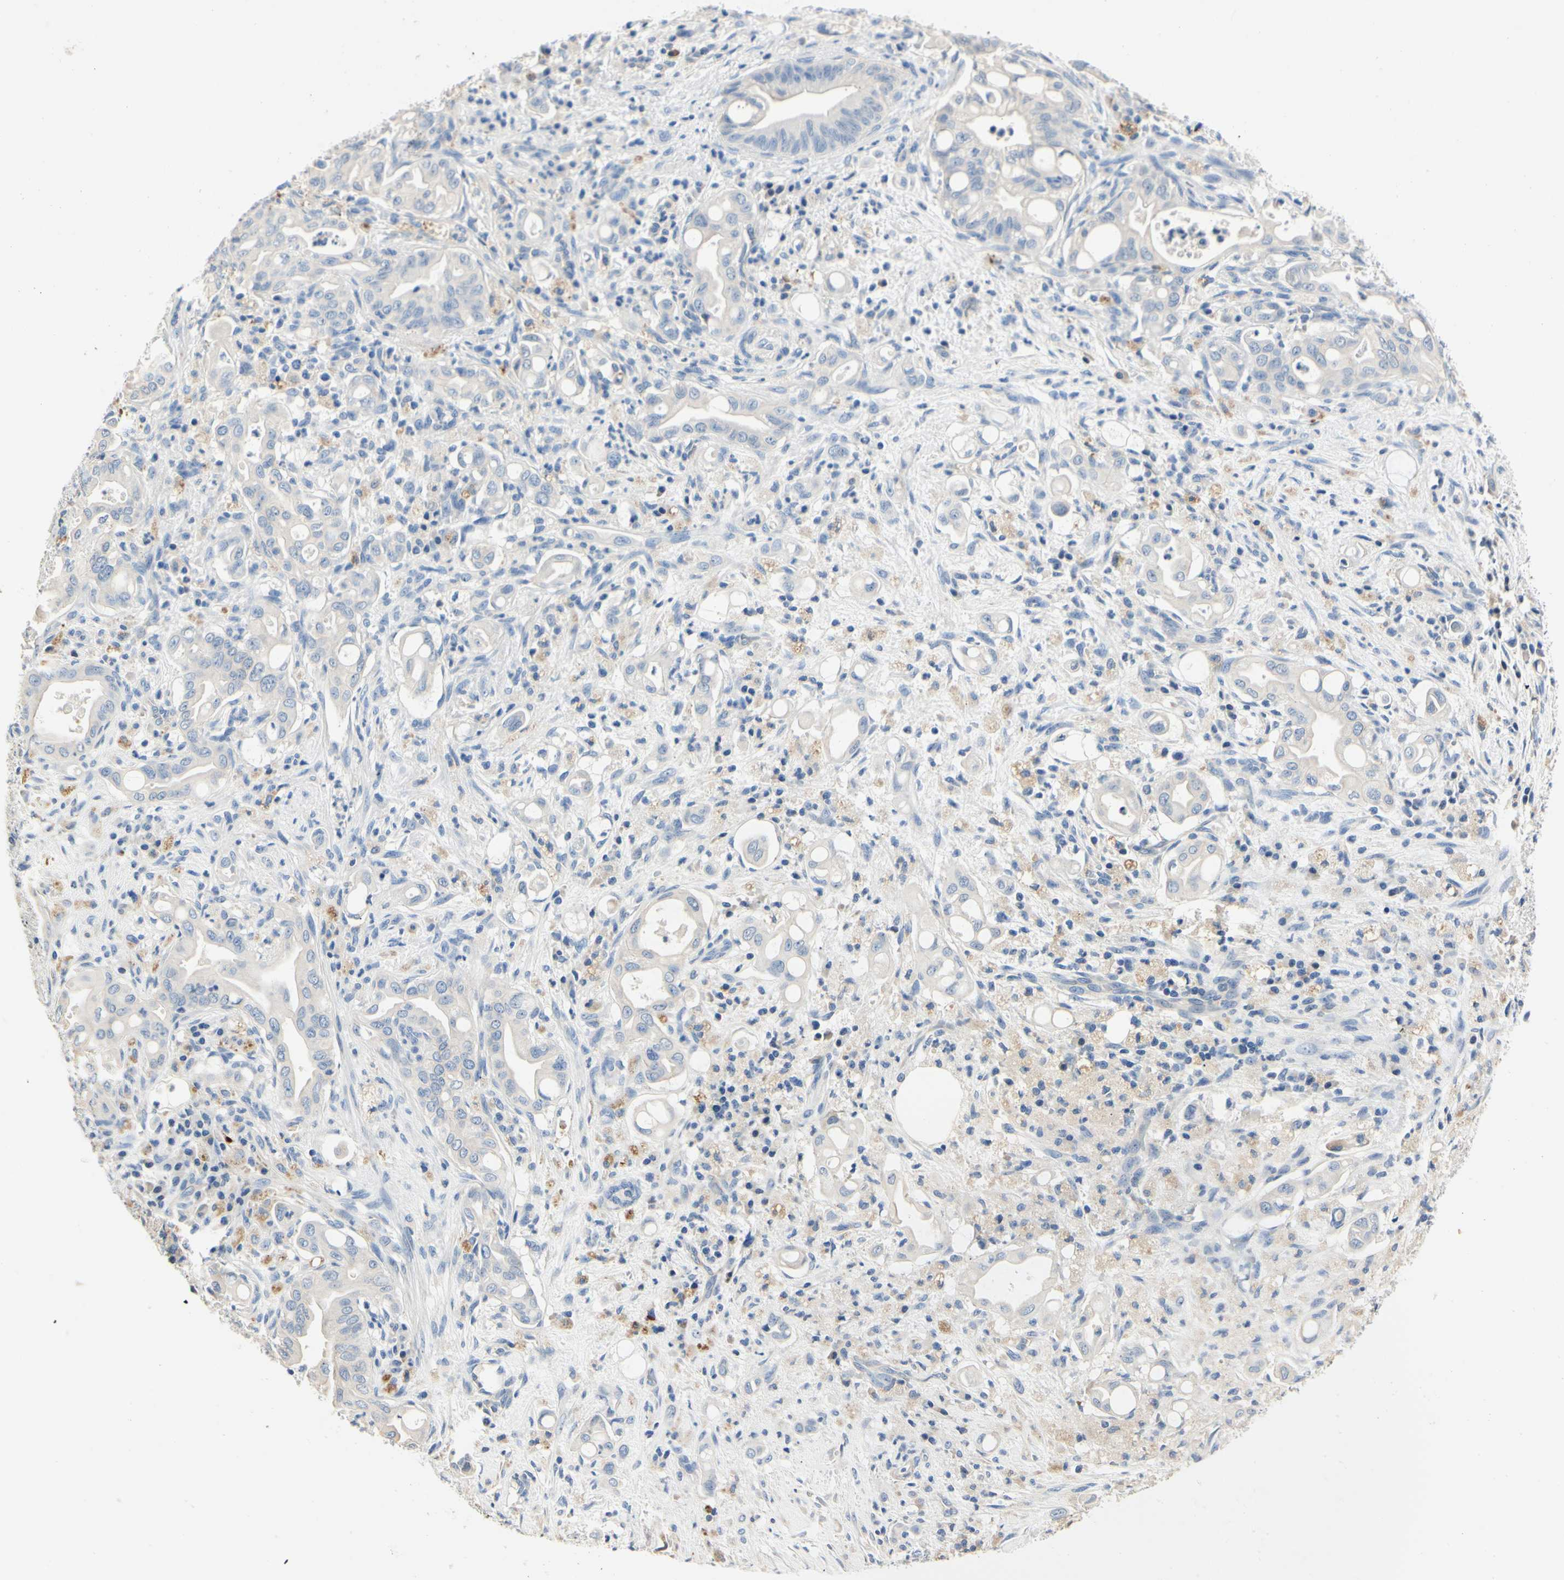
{"staining": {"intensity": "negative", "quantity": "none", "location": "none"}, "tissue": "liver cancer", "cell_type": "Tumor cells", "image_type": "cancer", "snomed": [{"axis": "morphology", "description": "Cholangiocarcinoma"}, {"axis": "topography", "description": "Liver"}], "caption": "Tumor cells show no significant positivity in cholangiocarcinoma (liver).", "gene": "TGFBR3", "patient": {"sex": "female", "age": 68}}